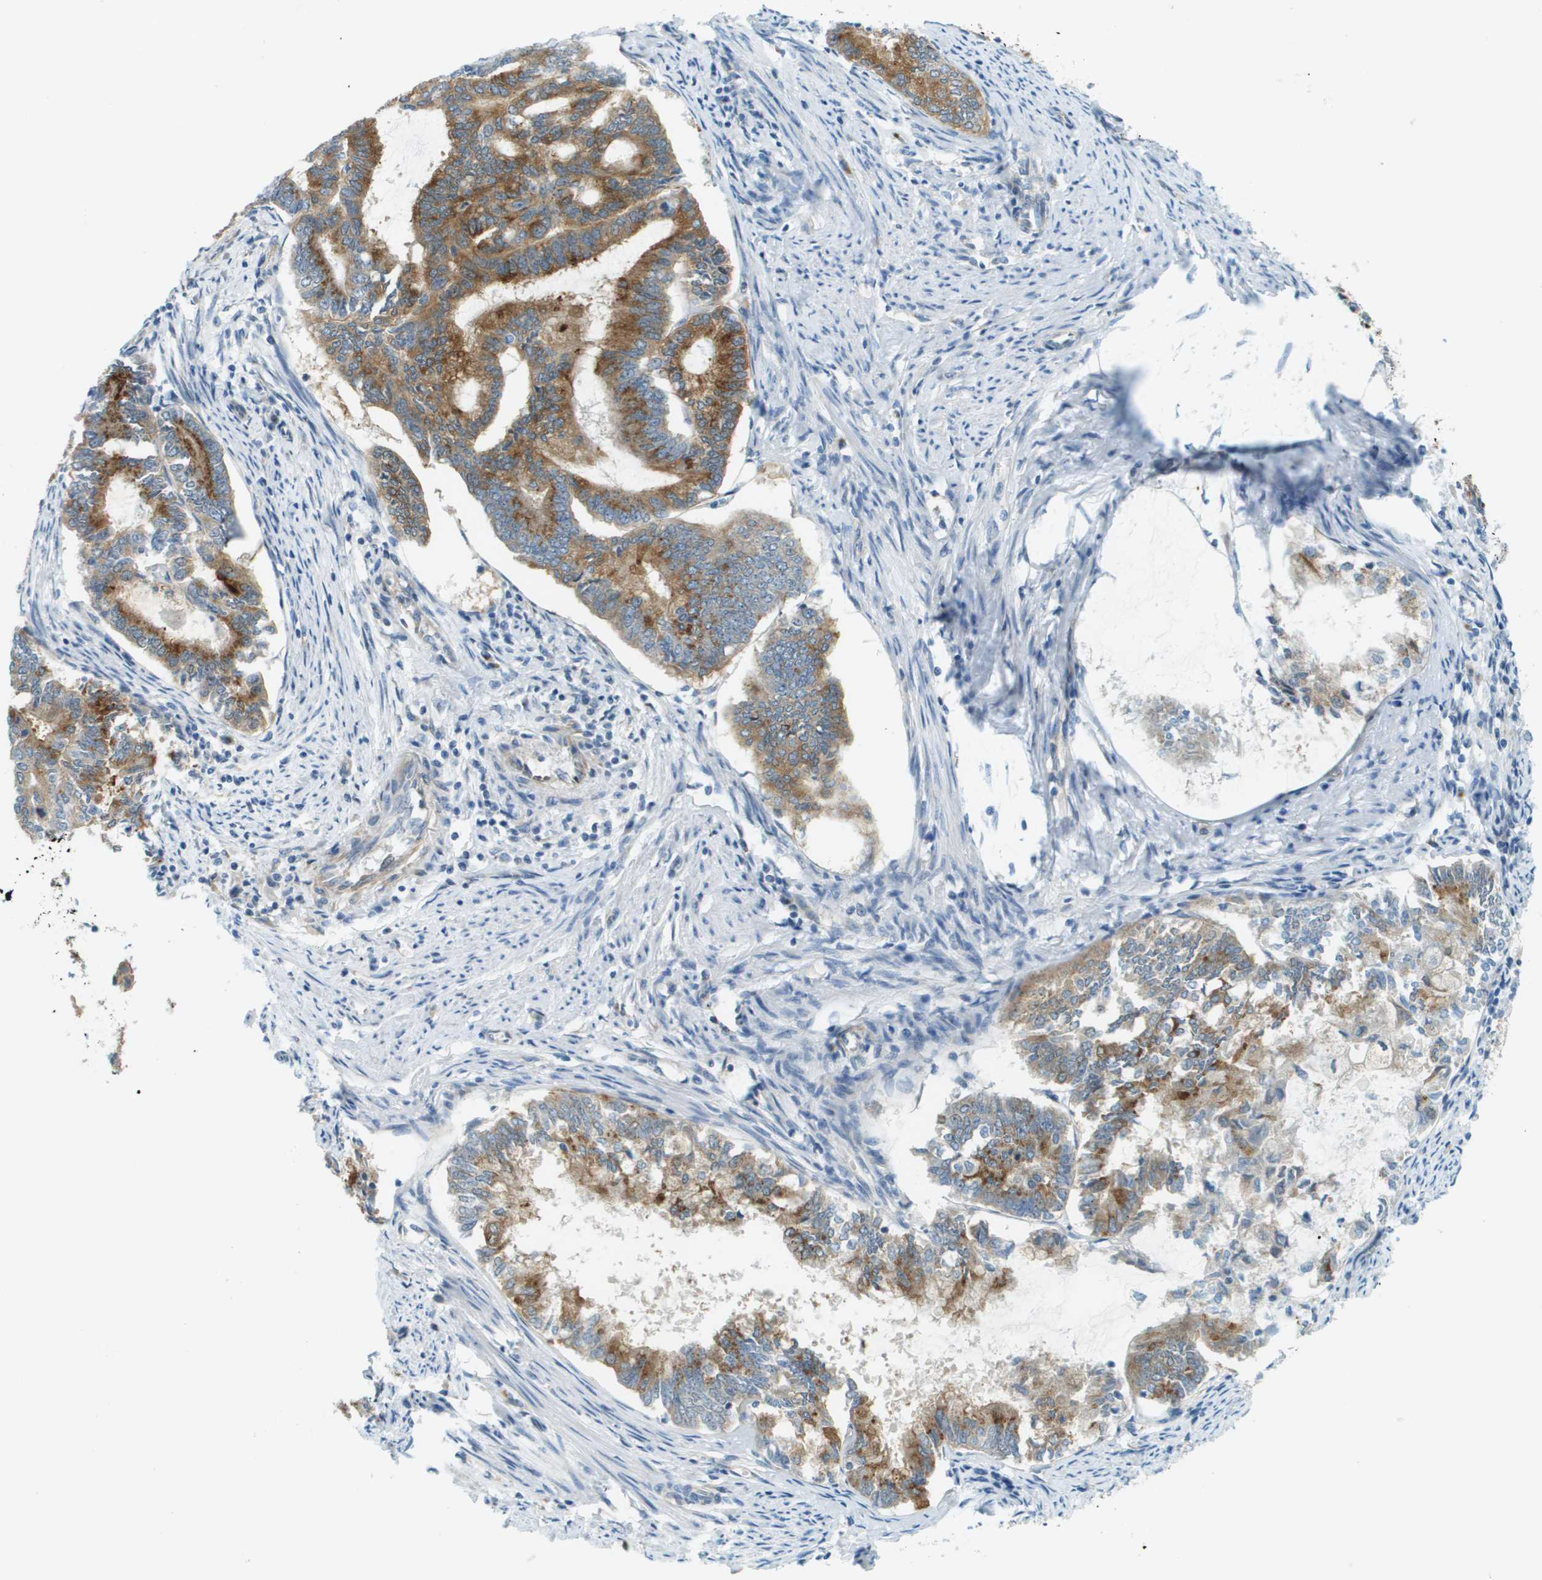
{"staining": {"intensity": "moderate", "quantity": ">75%", "location": "cytoplasmic/membranous"}, "tissue": "endometrial cancer", "cell_type": "Tumor cells", "image_type": "cancer", "snomed": [{"axis": "morphology", "description": "Adenocarcinoma, NOS"}, {"axis": "topography", "description": "Endometrium"}], "caption": "Protein expression analysis of human endometrial adenocarcinoma reveals moderate cytoplasmic/membranous expression in about >75% of tumor cells.", "gene": "ACBD3", "patient": {"sex": "female", "age": 86}}